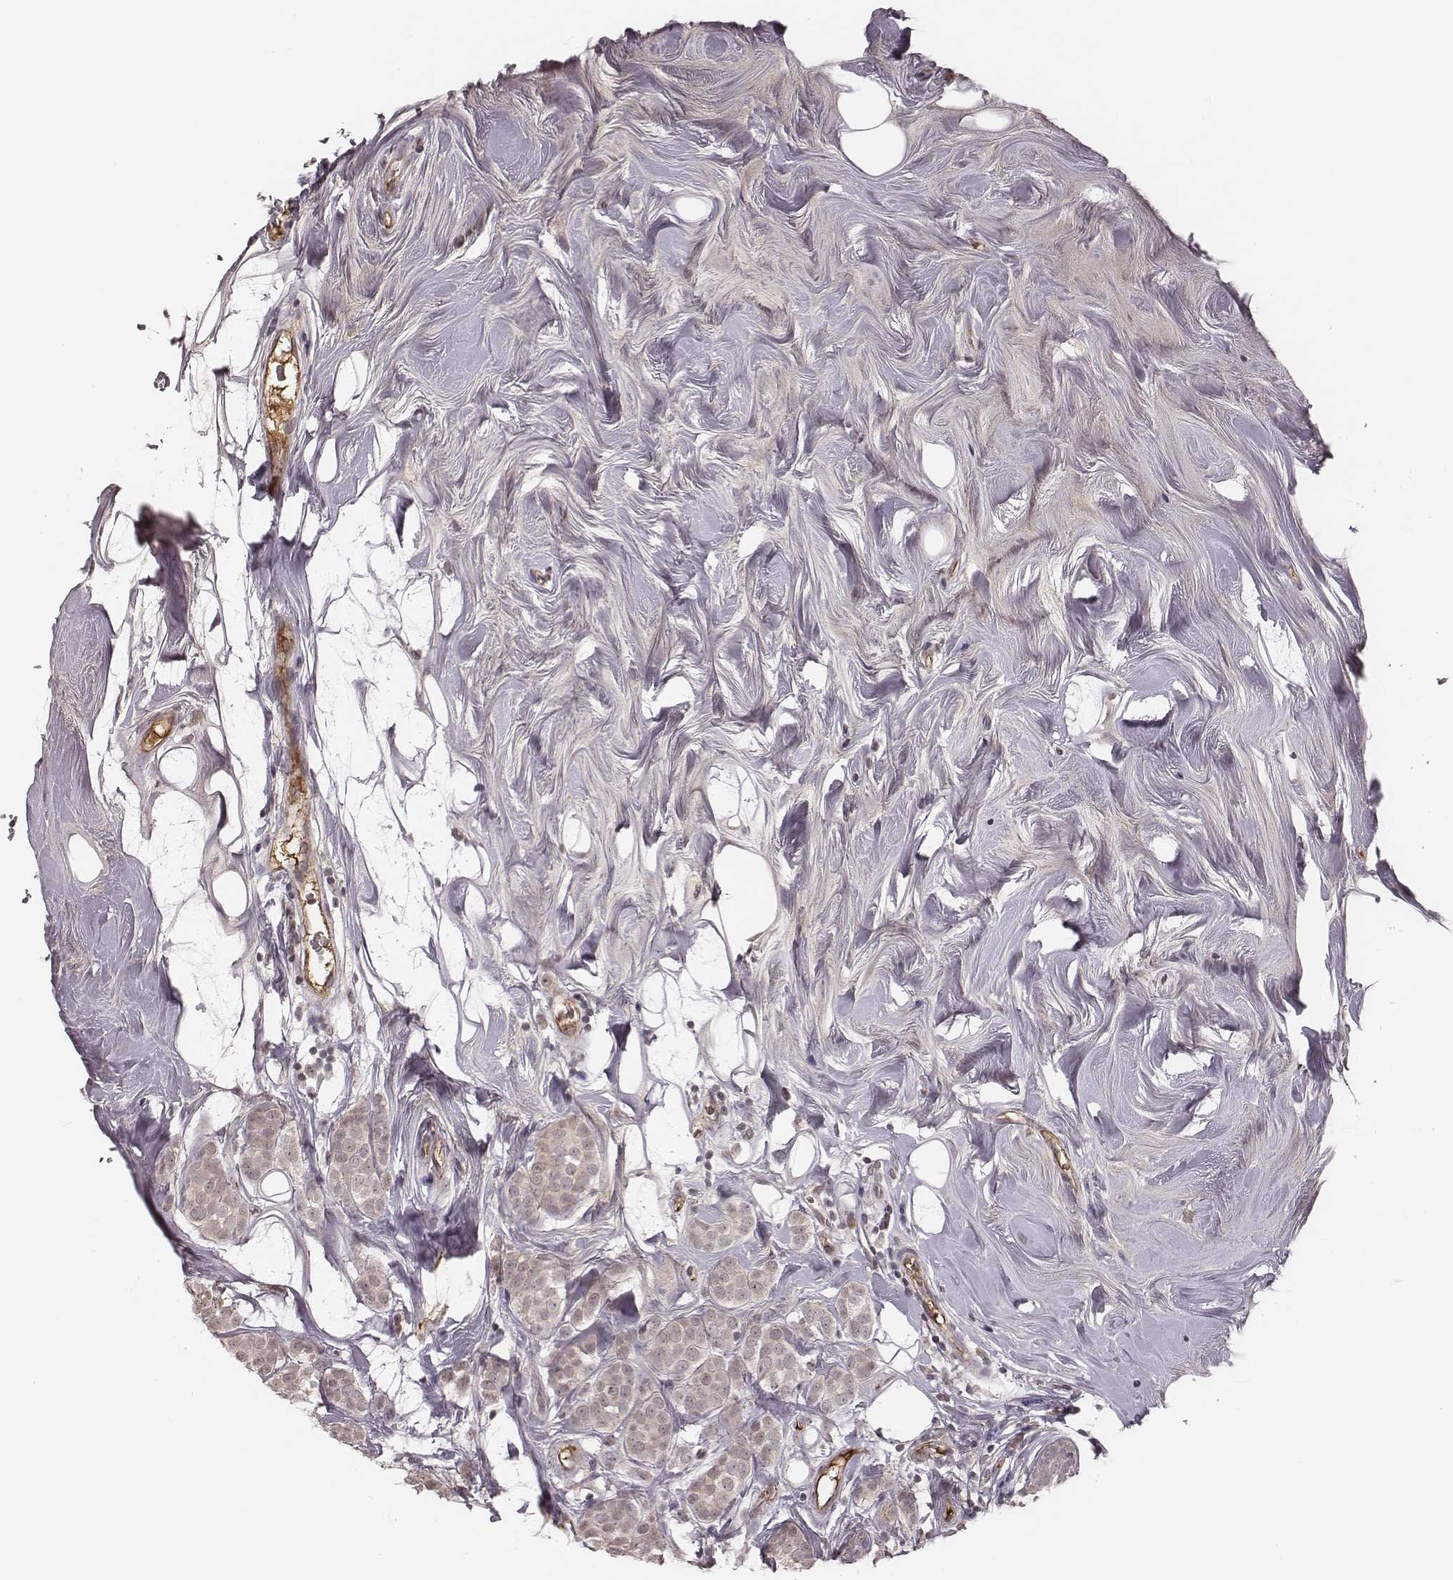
{"staining": {"intensity": "negative", "quantity": "none", "location": "none"}, "tissue": "breast cancer", "cell_type": "Tumor cells", "image_type": "cancer", "snomed": [{"axis": "morphology", "description": "Lobular carcinoma"}, {"axis": "topography", "description": "Breast"}], "caption": "Tumor cells are negative for brown protein staining in breast cancer. (Brightfield microscopy of DAB (3,3'-diaminobenzidine) immunohistochemistry at high magnification).", "gene": "IL5", "patient": {"sex": "female", "age": 49}}